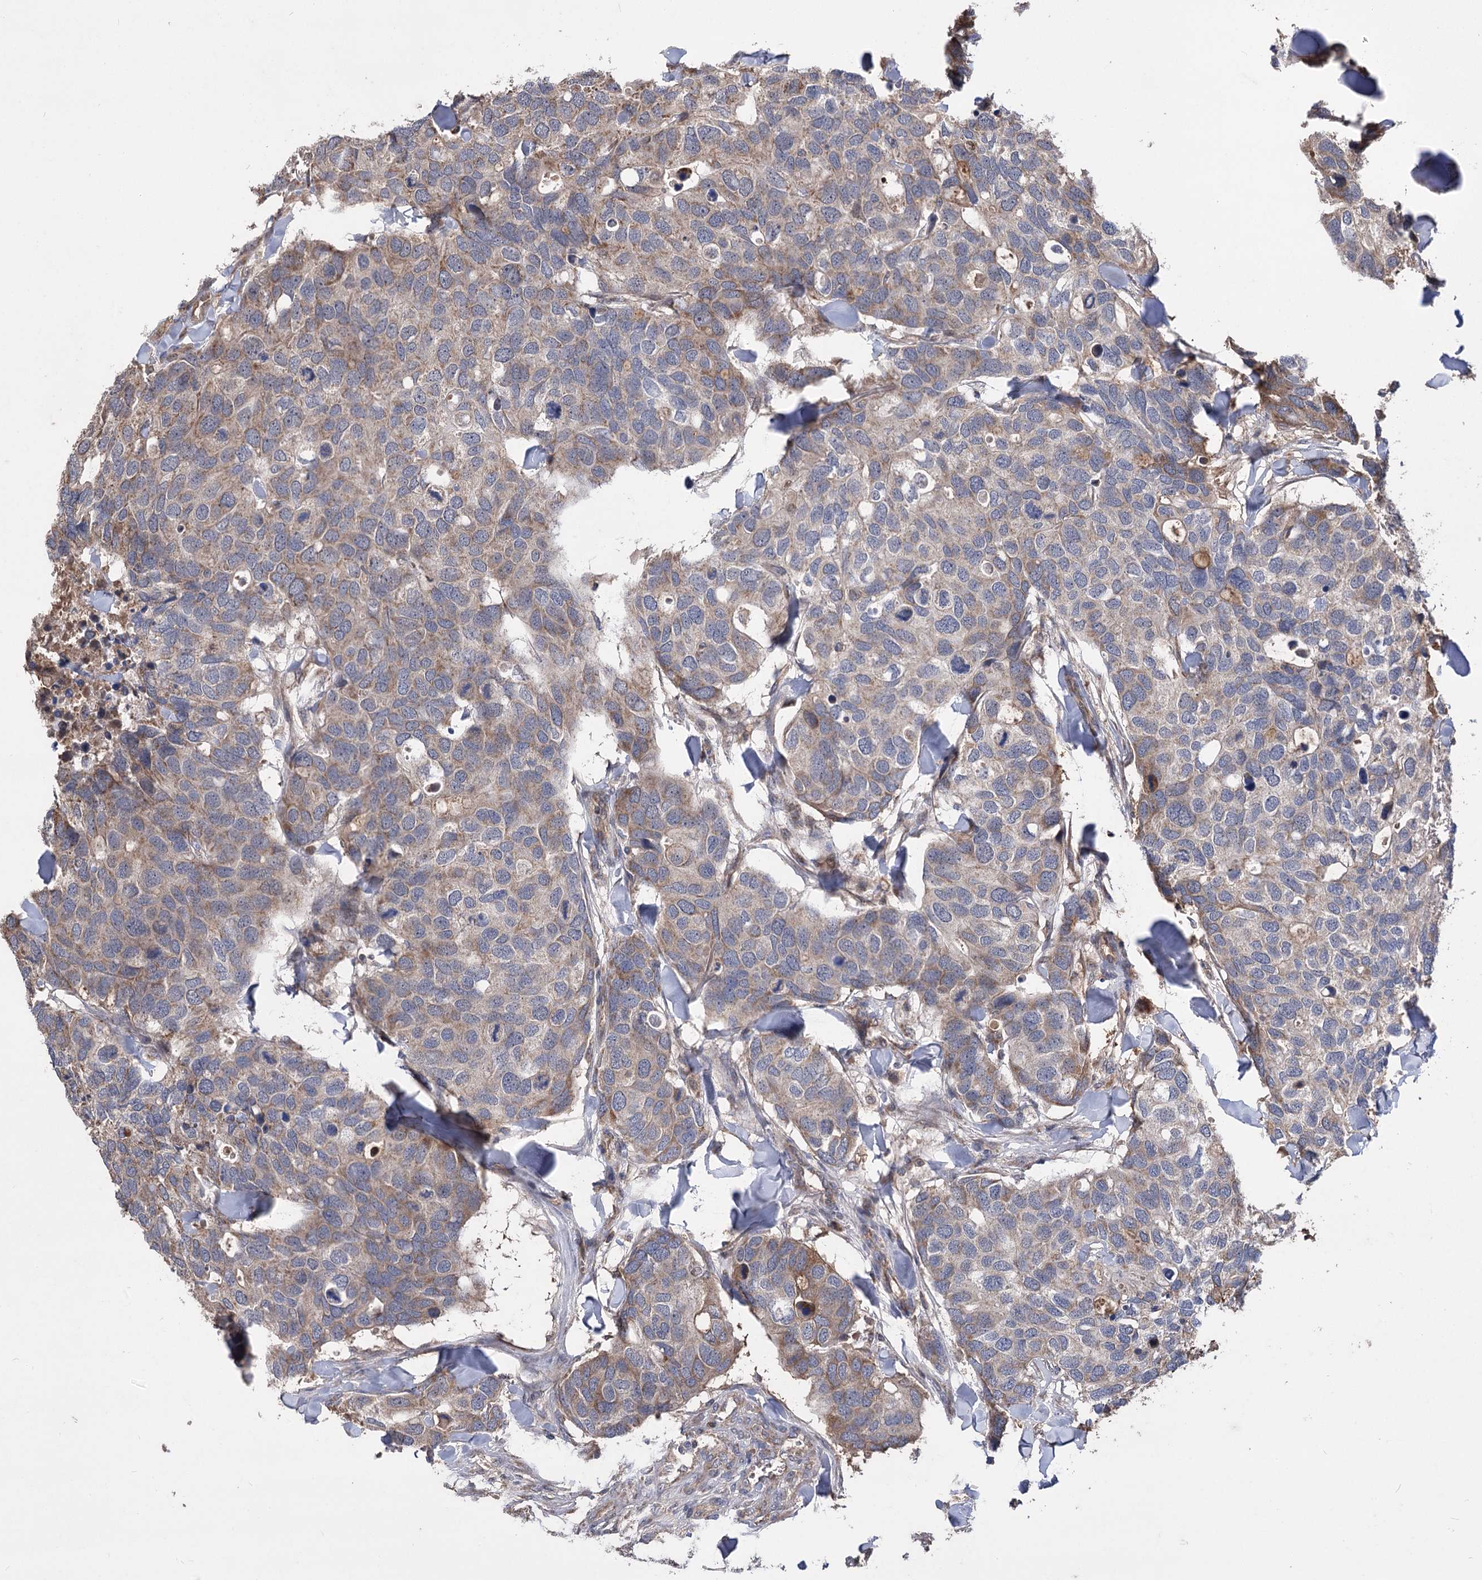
{"staining": {"intensity": "moderate", "quantity": "25%-75%", "location": "cytoplasmic/membranous"}, "tissue": "breast cancer", "cell_type": "Tumor cells", "image_type": "cancer", "snomed": [{"axis": "morphology", "description": "Duct carcinoma"}, {"axis": "topography", "description": "Breast"}], "caption": "Protein expression analysis of human invasive ductal carcinoma (breast) reveals moderate cytoplasmic/membranous staining in about 25%-75% of tumor cells. (Stains: DAB (3,3'-diaminobenzidine) in brown, nuclei in blue, Microscopy: brightfield microscopy at high magnification).", "gene": "RASSF3", "patient": {"sex": "female", "age": 83}}